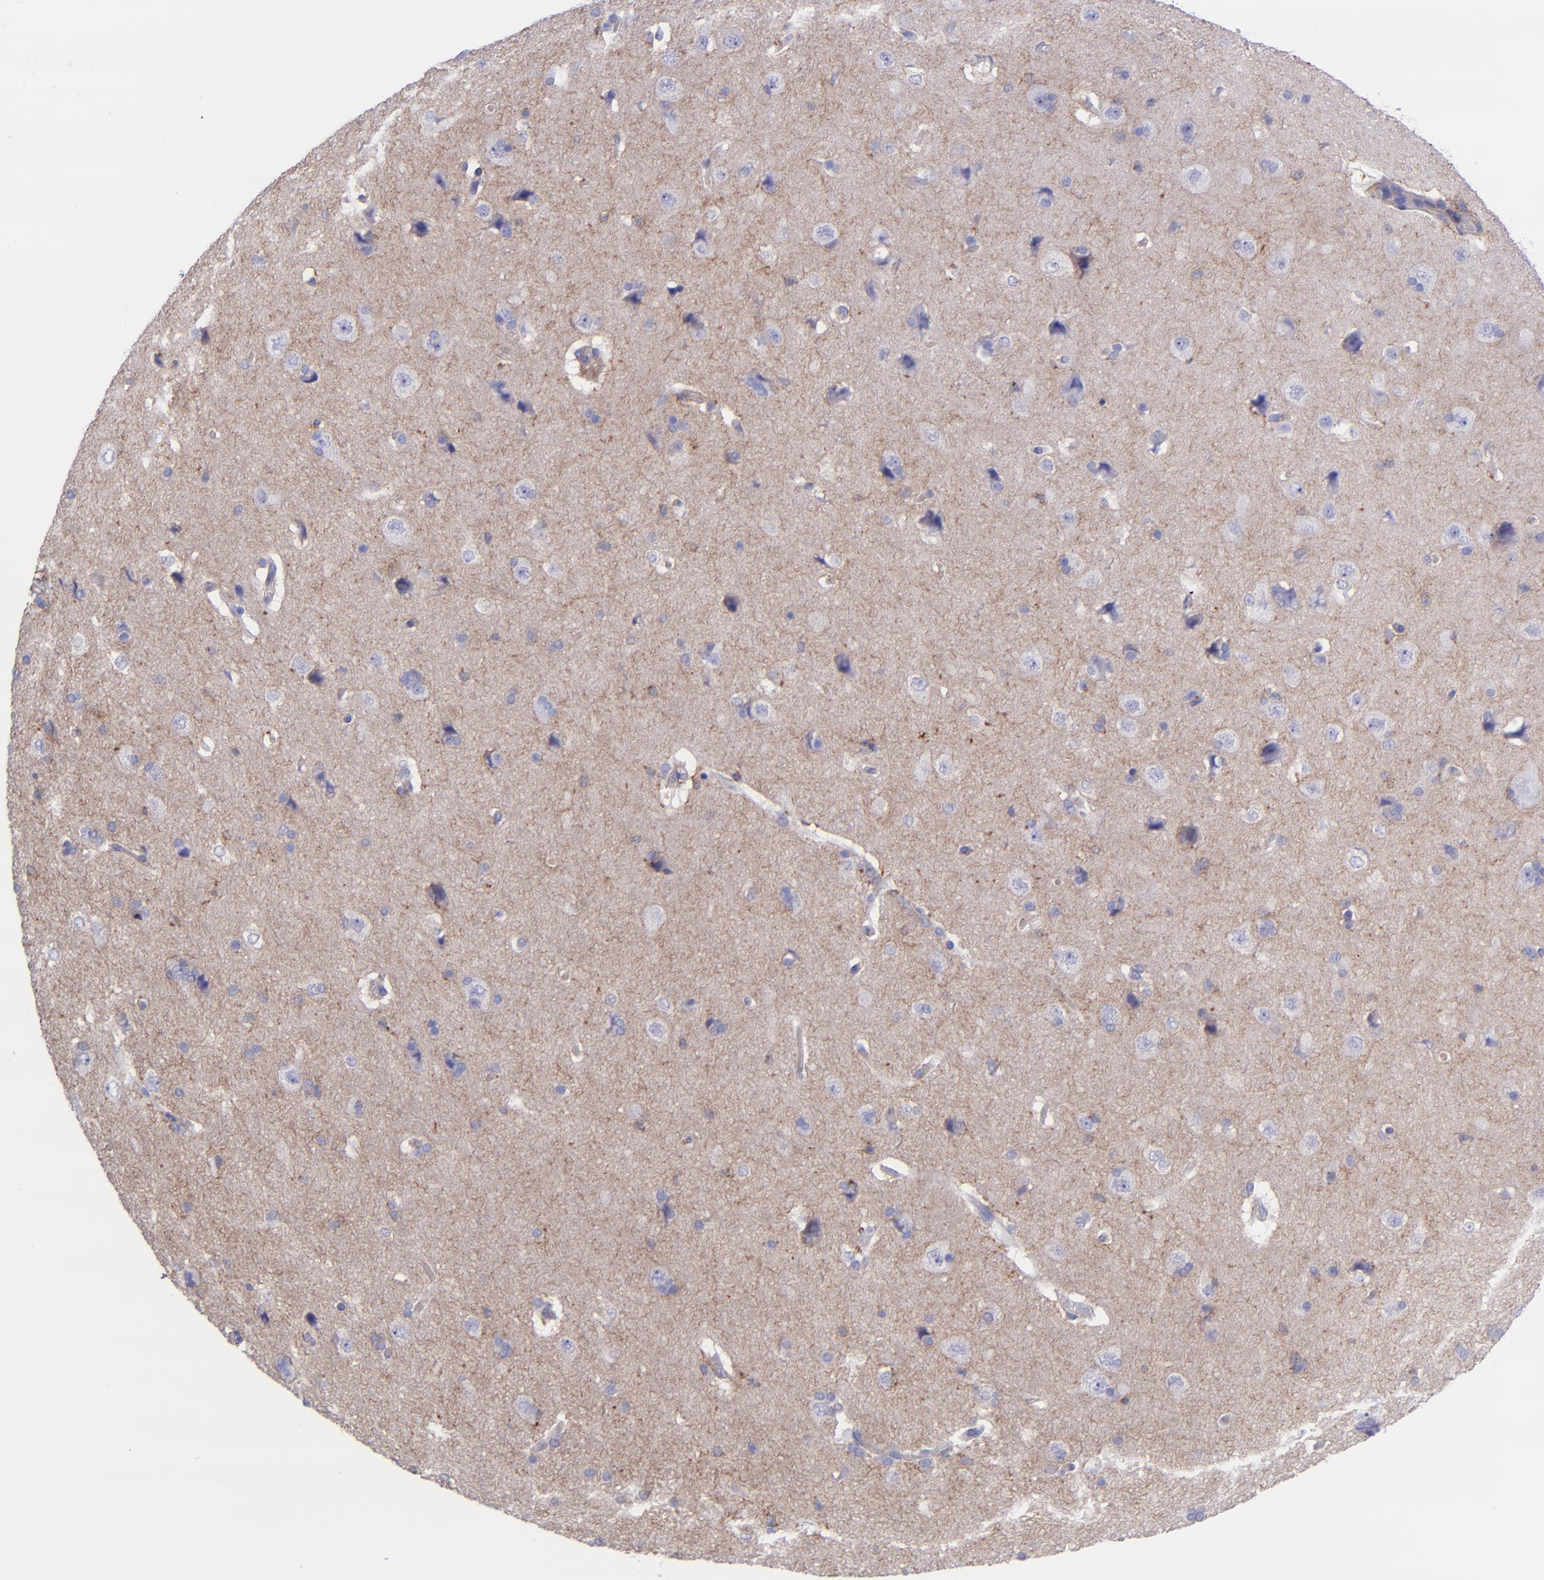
{"staining": {"intensity": "moderate", "quantity": "25%-75%", "location": "cytoplasmic/membranous"}, "tissue": "cerebral cortex", "cell_type": "Endothelial cells", "image_type": "normal", "snomed": [{"axis": "morphology", "description": "Normal tissue, NOS"}, {"axis": "topography", "description": "Cerebral cortex"}], "caption": "A high-resolution photomicrograph shows IHC staining of benign cerebral cortex, which shows moderate cytoplasmic/membranous positivity in about 25%-75% of endothelial cells.", "gene": "ITGAV", "patient": {"sex": "female", "age": 45}}